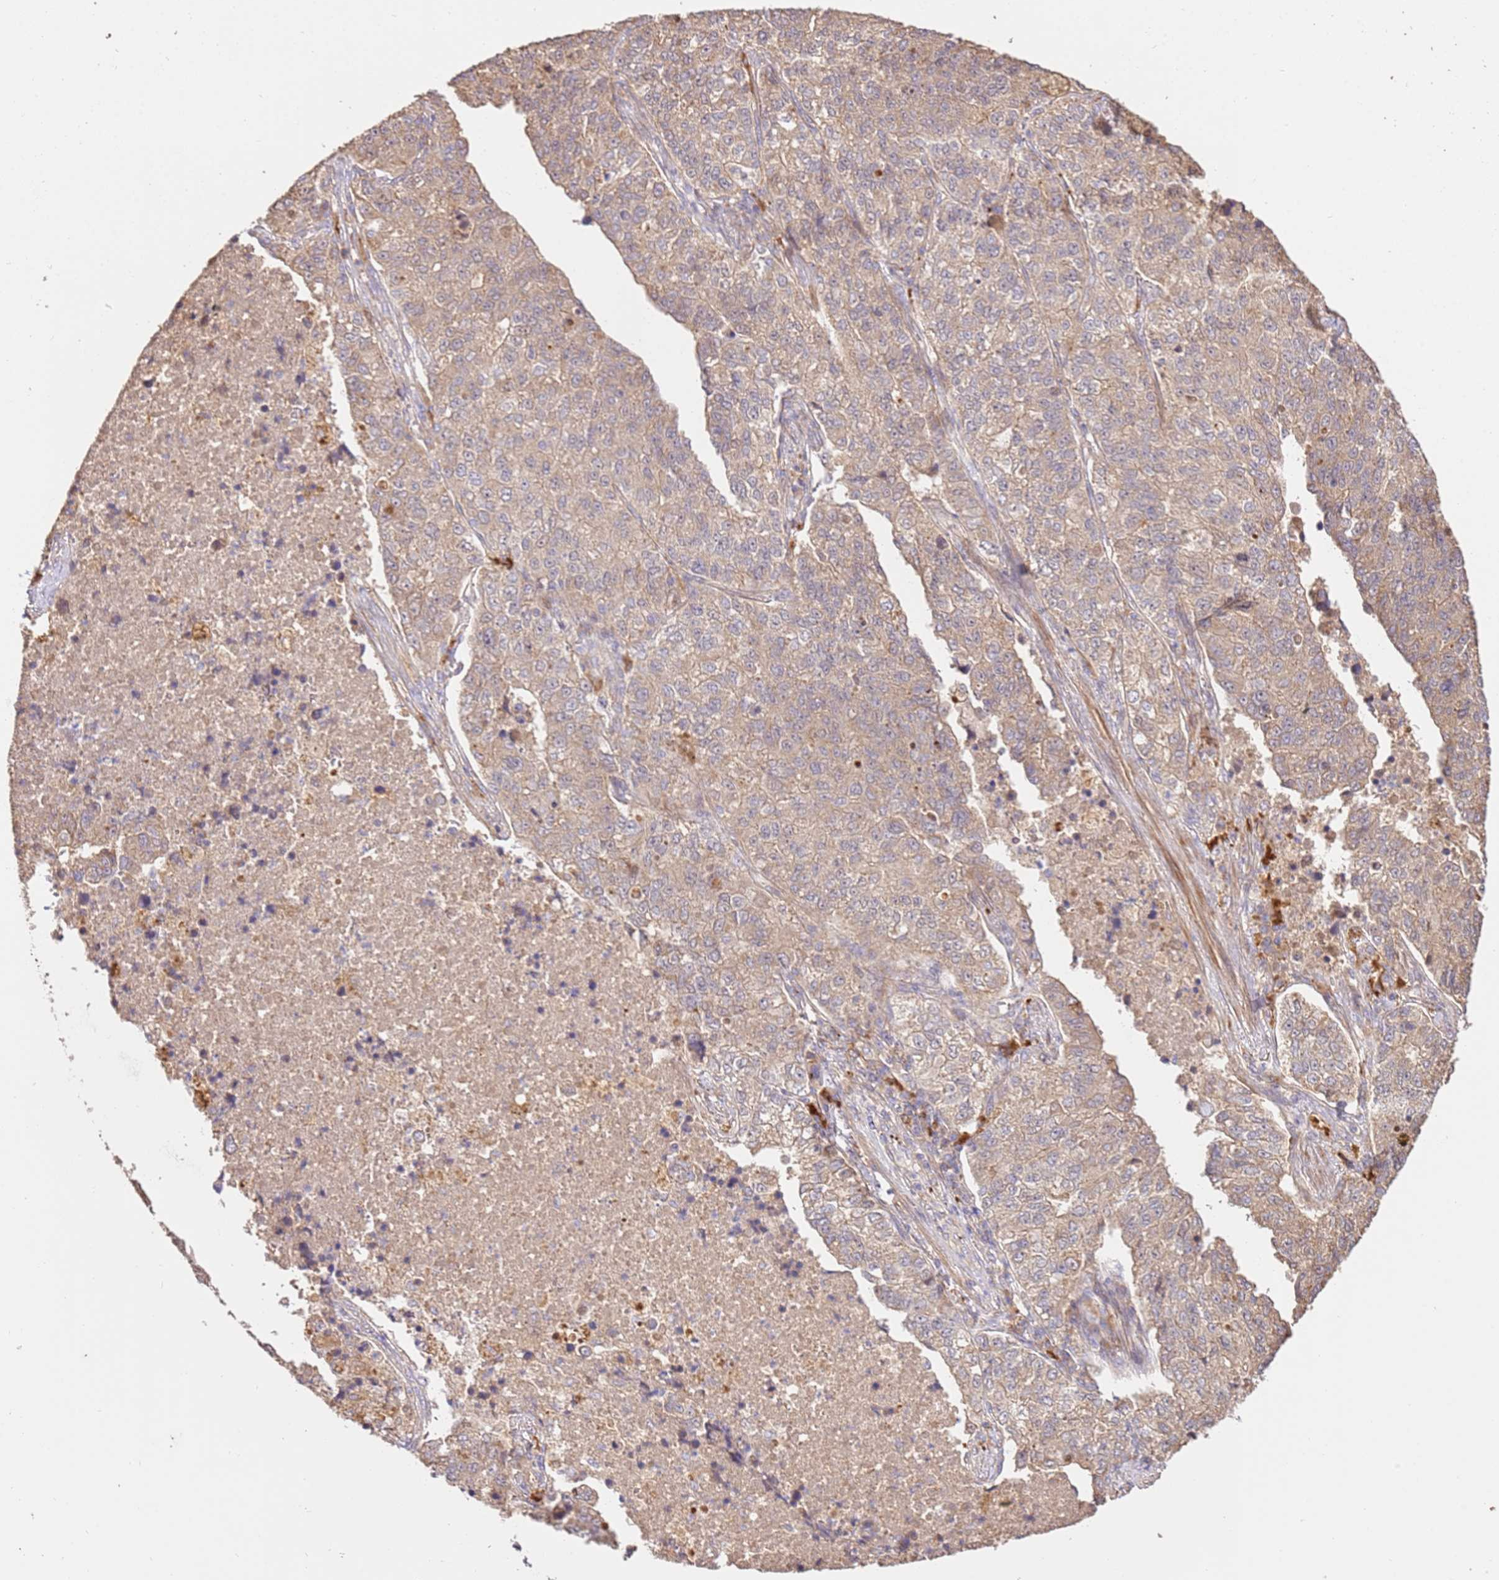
{"staining": {"intensity": "weak", "quantity": "25%-75%", "location": "cytoplasmic/membranous"}, "tissue": "lung cancer", "cell_type": "Tumor cells", "image_type": "cancer", "snomed": [{"axis": "morphology", "description": "Adenocarcinoma, NOS"}, {"axis": "topography", "description": "Lung"}], "caption": "Adenocarcinoma (lung) was stained to show a protein in brown. There is low levels of weak cytoplasmic/membranous staining in about 25%-75% of tumor cells.", "gene": "CEP55", "patient": {"sex": "male", "age": 49}}